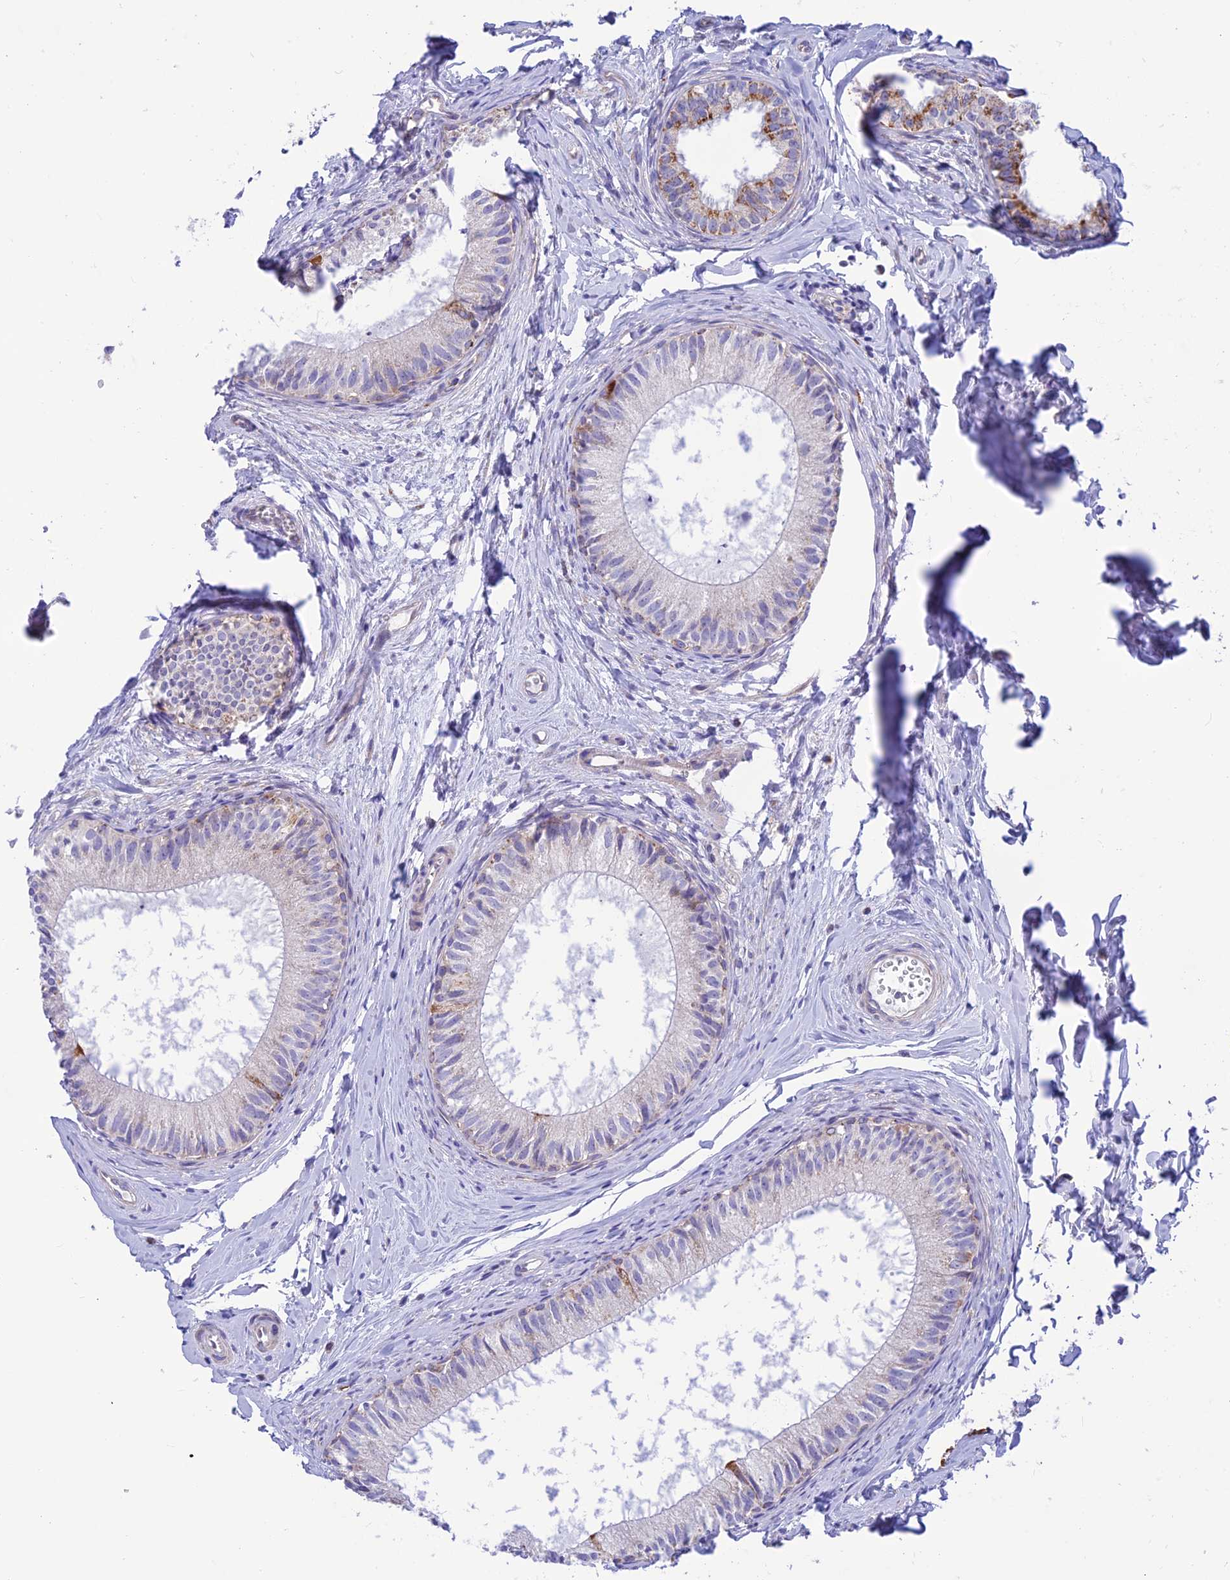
{"staining": {"intensity": "moderate", "quantity": "<25%", "location": "cytoplasmic/membranous"}, "tissue": "epididymis", "cell_type": "Glandular cells", "image_type": "normal", "snomed": [{"axis": "morphology", "description": "Normal tissue, NOS"}, {"axis": "topography", "description": "Epididymis"}], "caption": "A brown stain shows moderate cytoplasmic/membranous expression of a protein in glandular cells of benign human epididymis.", "gene": "FAM186B", "patient": {"sex": "male", "age": 34}}